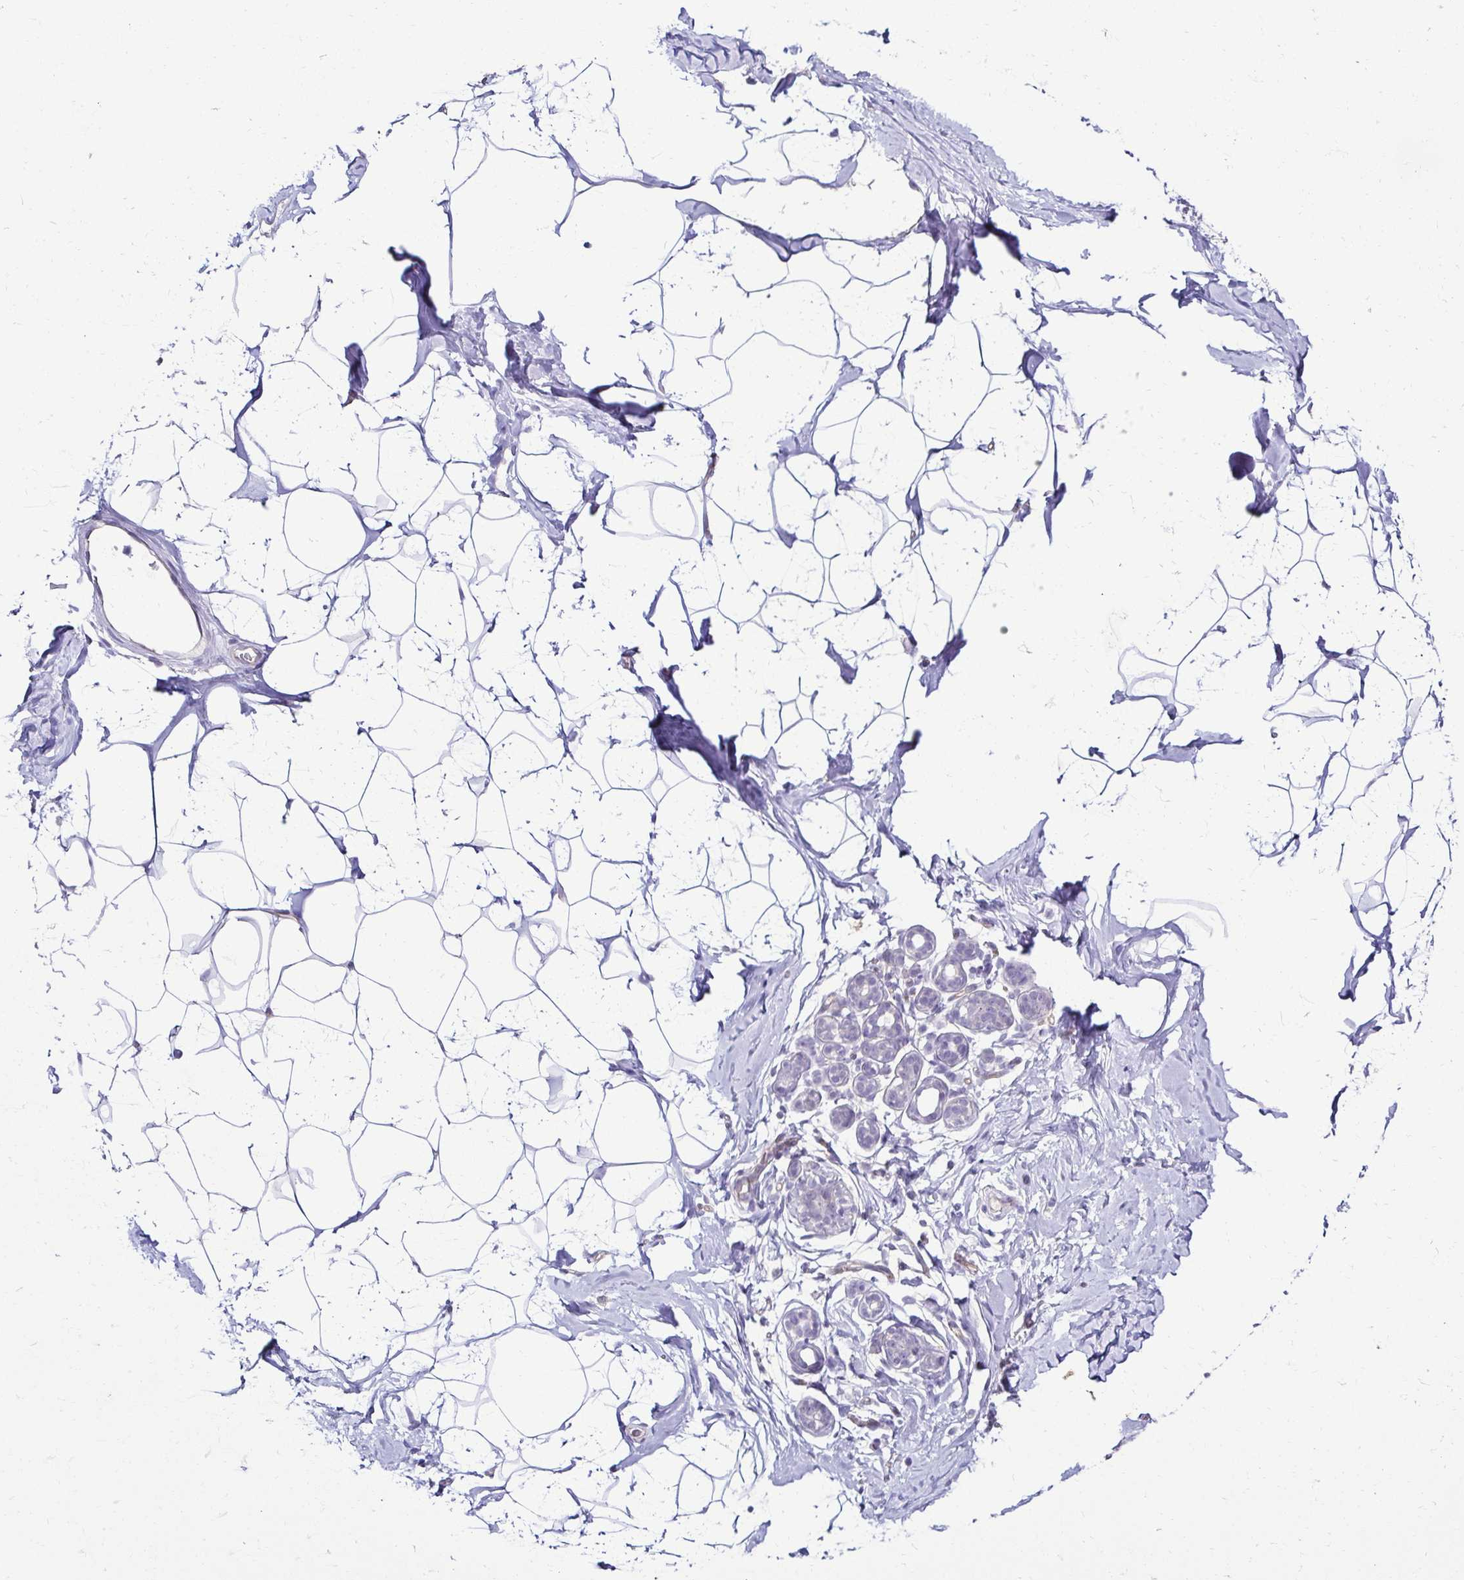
{"staining": {"intensity": "negative", "quantity": "none", "location": "none"}, "tissue": "breast", "cell_type": "Adipocytes", "image_type": "normal", "snomed": [{"axis": "morphology", "description": "Normal tissue, NOS"}, {"axis": "topography", "description": "Breast"}], "caption": "Immunohistochemistry (IHC) photomicrograph of benign human breast stained for a protein (brown), which exhibits no expression in adipocytes.", "gene": "CASP14", "patient": {"sex": "female", "age": 32}}